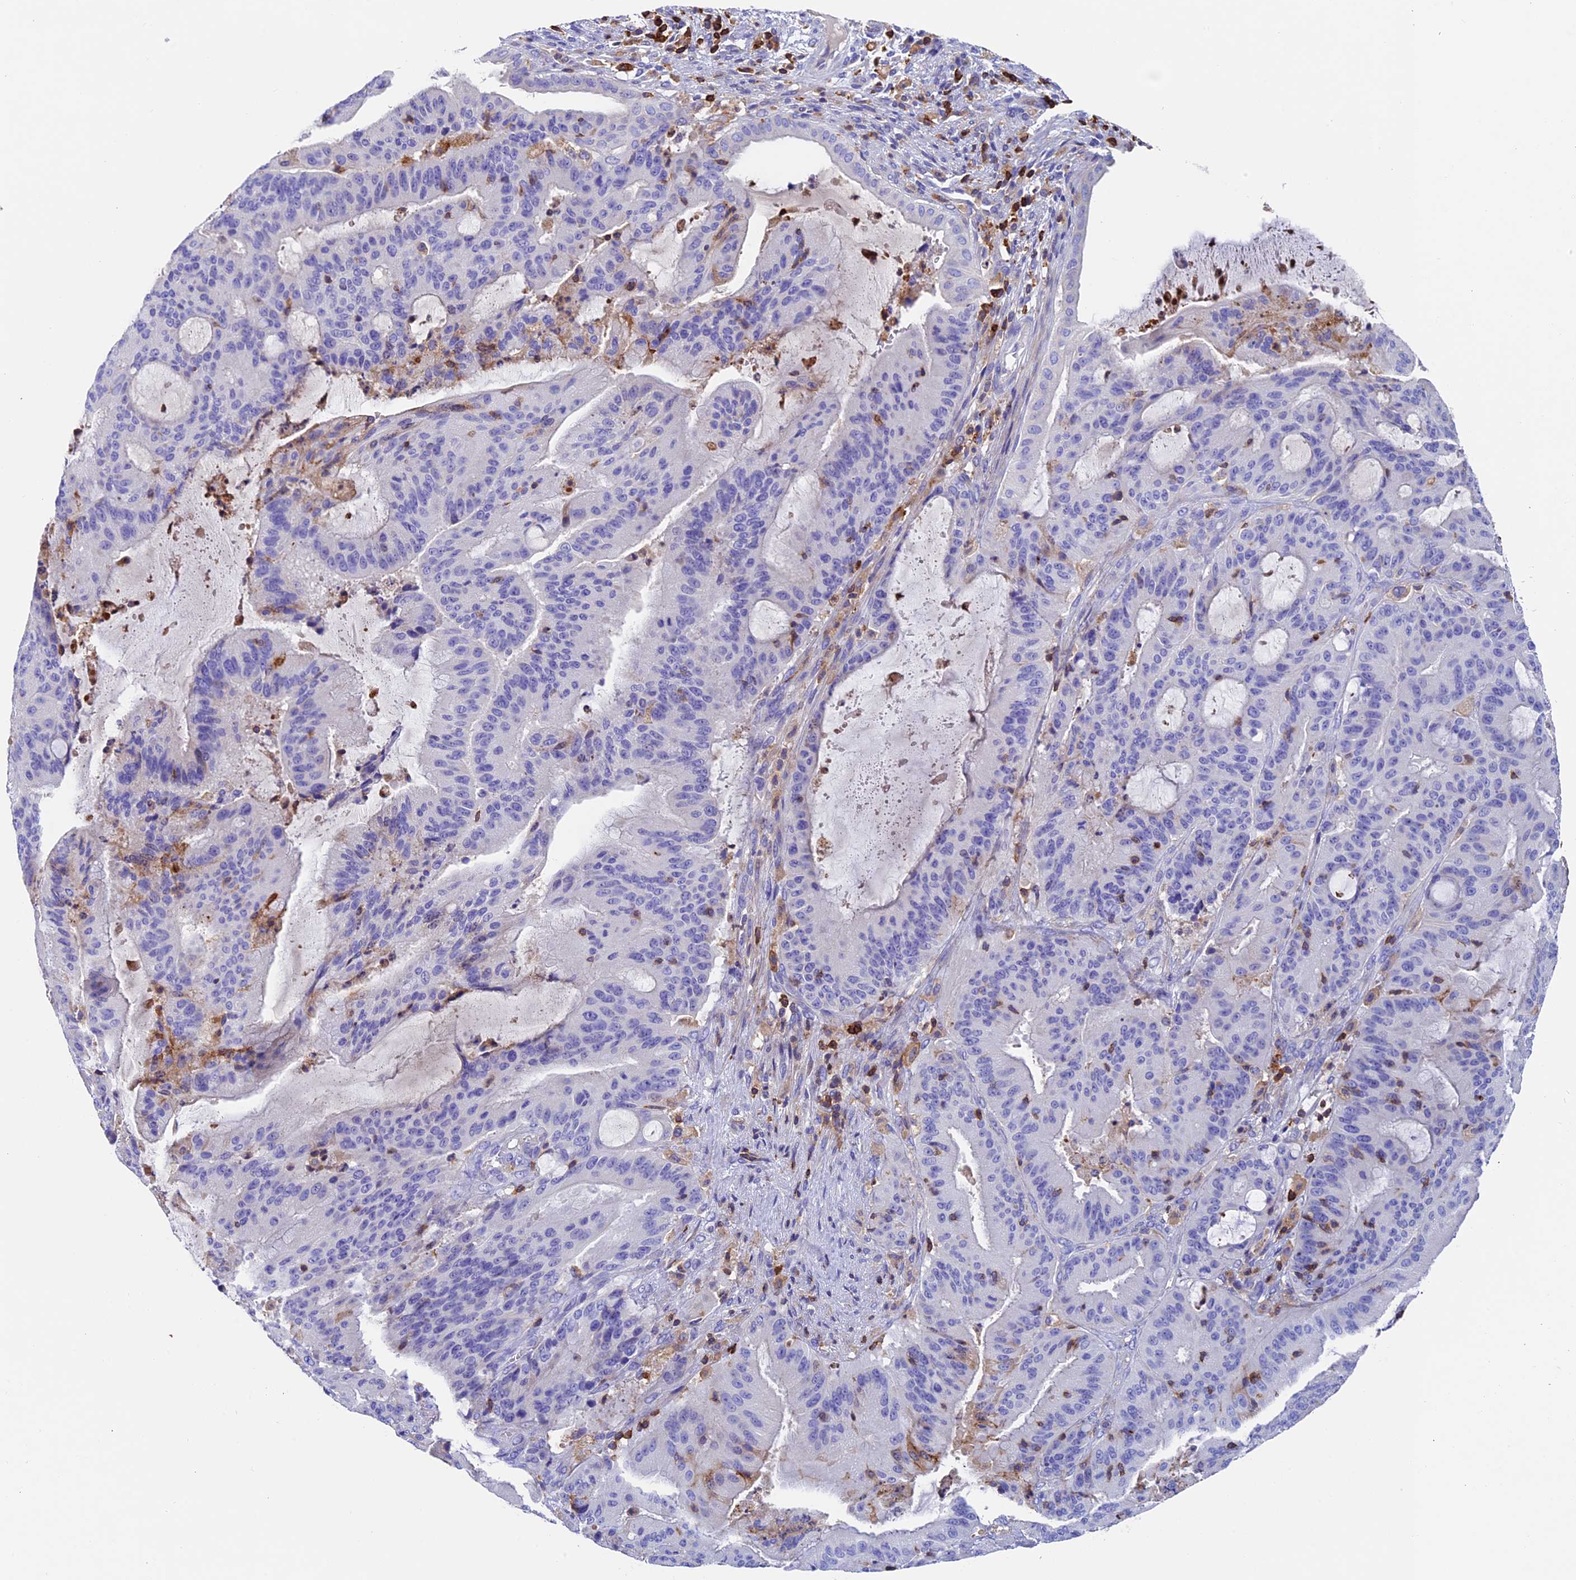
{"staining": {"intensity": "negative", "quantity": "none", "location": "none"}, "tissue": "liver cancer", "cell_type": "Tumor cells", "image_type": "cancer", "snomed": [{"axis": "morphology", "description": "Normal tissue, NOS"}, {"axis": "morphology", "description": "Cholangiocarcinoma"}, {"axis": "topography", "description": "Liver"}, {"axis": "topography", "description": "Peripheral nerve tissue"}], "caption": "IHC image of neoplastic tissue: human liver cholangiocarcinoma stained with DAB reveals no significant protein staining in tumor cells. (Stains: DAB immunohistochemistry (IHC) with hematoxylin counter stain, Microscopy: brightfield microscopy at high magnification).", "gene": "ADAT1", "patient": {"sex": "female", "age": 73}}